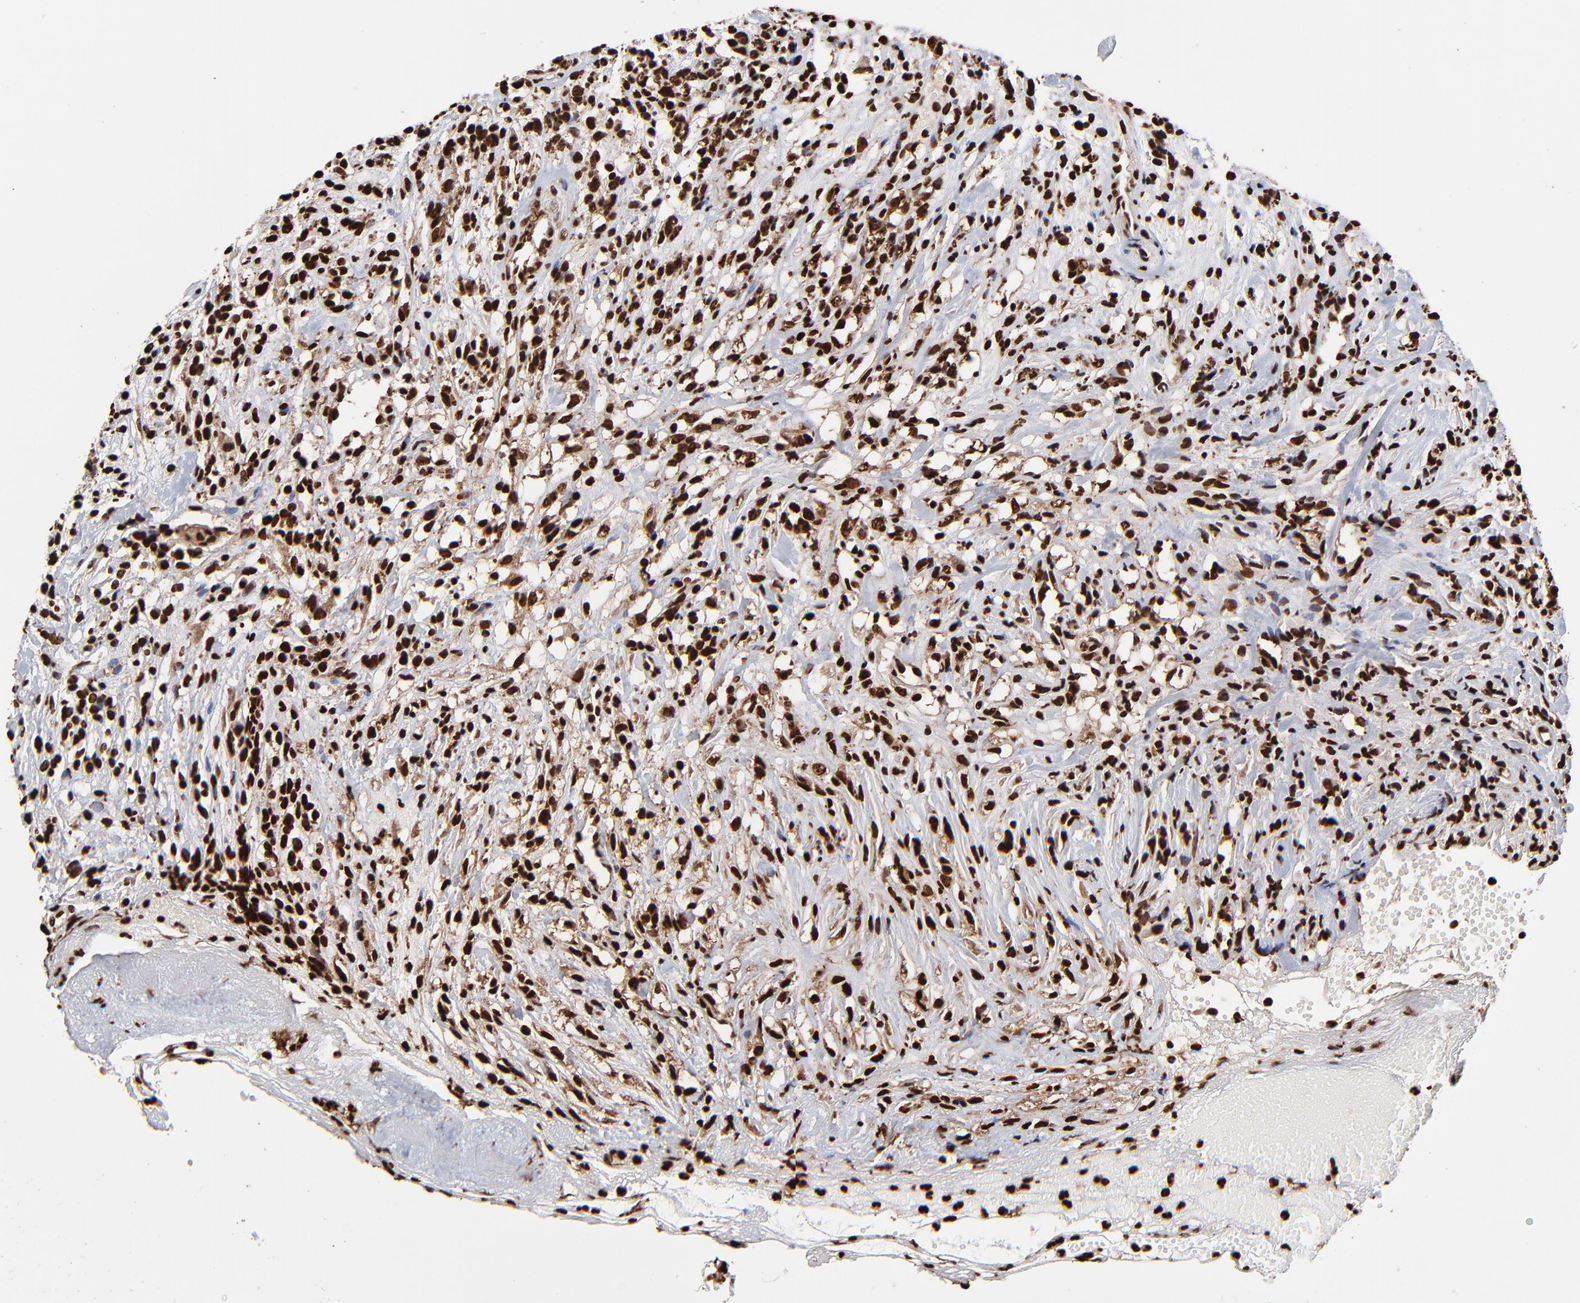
{"staining": {"intensity": "strong", "quantity": ">75%", "location": "nuclear"}, "tissue": "glioma", "cell_type": "Tumor cells", "image_type": "cancer", "snomed": [{"axis": "morphology", "description": "Glioma, malignant, High grade"}, {"axis": "topography", "description": "Brain"}], "caption": "The micrograph shows a brown stain indicating the presence of a protein in the nuclear of tumor cells in glioma.", "gene": "ZNF544", "patient": {"sex": "male", "age": 66}}